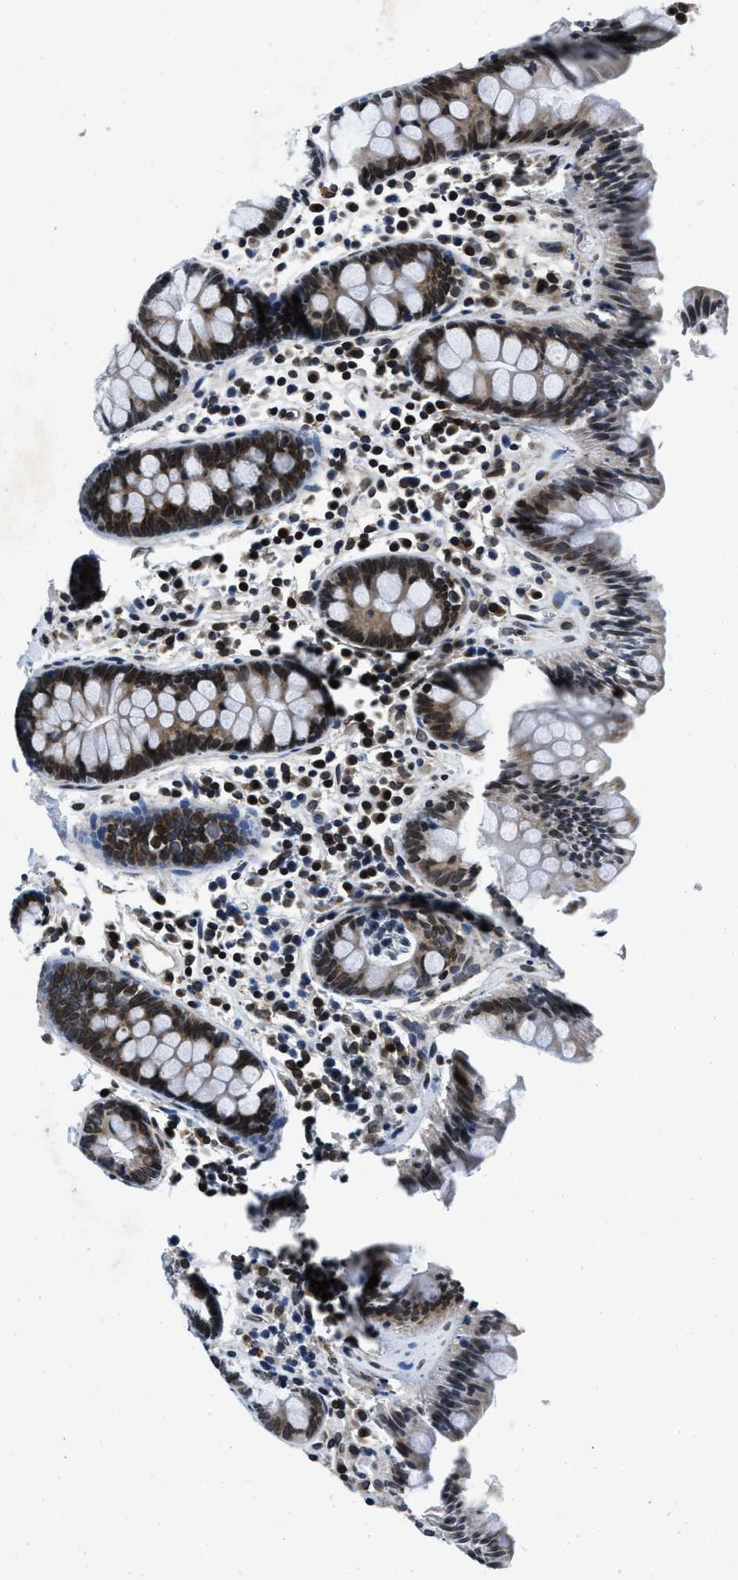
{"staining": {"intensity": "moderate", "quantity": ">75%", "location": "cytoplasmic/membranous,nuclear"}, "tissue": "colon", "cell_type": "Endothelial cells", "image_type": "normal", "snomed": [{"axis": "morphology", "description": "Normal tissue, NOS"}, {"axis": "topography", "description": "Colon"}], "caption": "This photomicrograph demonstrates immunohistochemistry (IHC) staining of benign human colon, with medium moderate cytoplasmic/membranous,nuclear staining in approximately >75% of endothelial cells.", "gene": "ZC3HC1", "patient": {"sex": "female", "age": 80}}